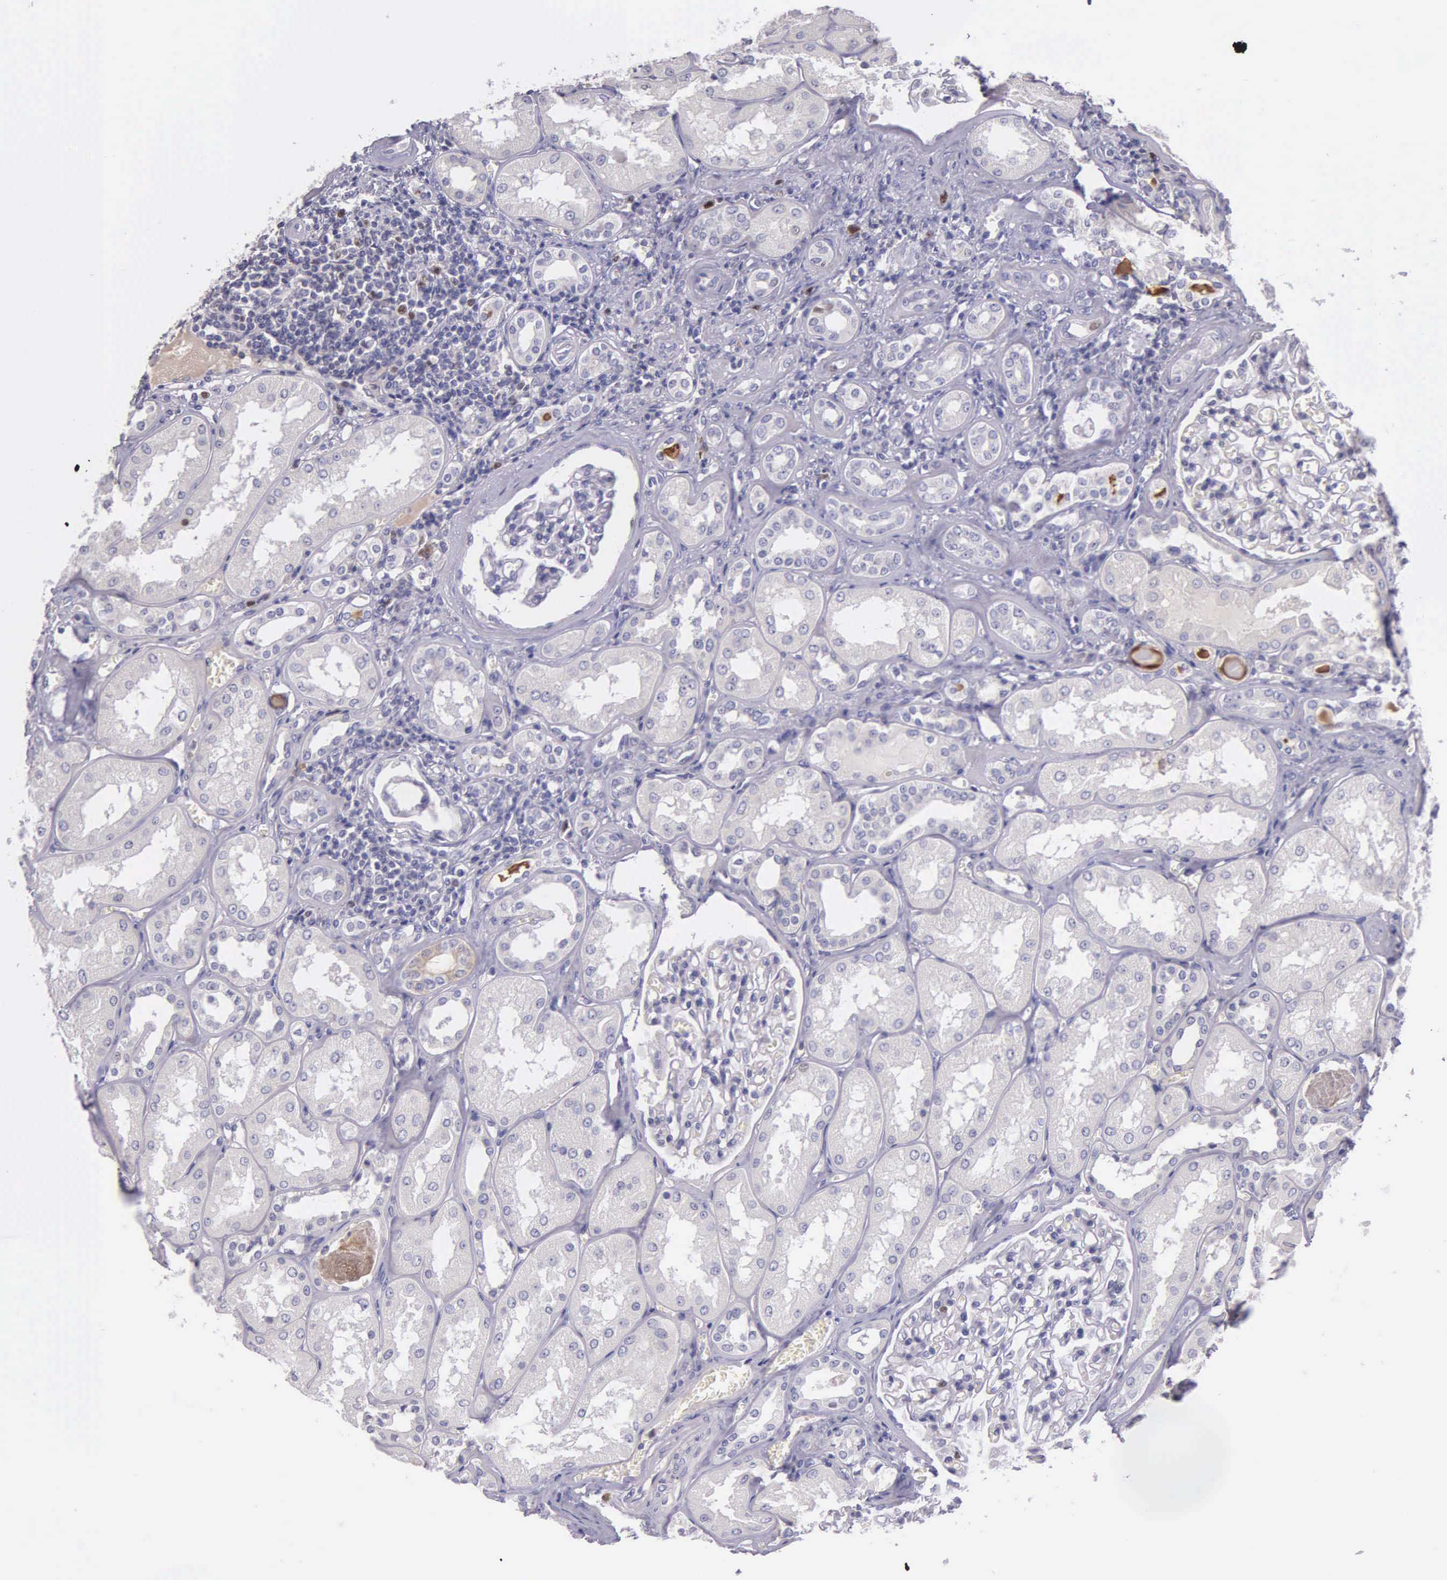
{"staining": {"intensity": "negative", "quantity": "none", "location": "none"}, "tissue": "kidney", "cell_type": "Cells in glomeruli", "image_type": "normal", "snomed": [{"axis": "morphology", "description": "Normal tissue, NOS"}, {"axis": "topography", "description": "Kidney"}], "caption": "This is an immunohistochemistry (IHC) image of benign human kidney. There is no staining in cells in glomeruli.", "gene": "MCM5", "patient": {"sex": "male", "age": 61}}